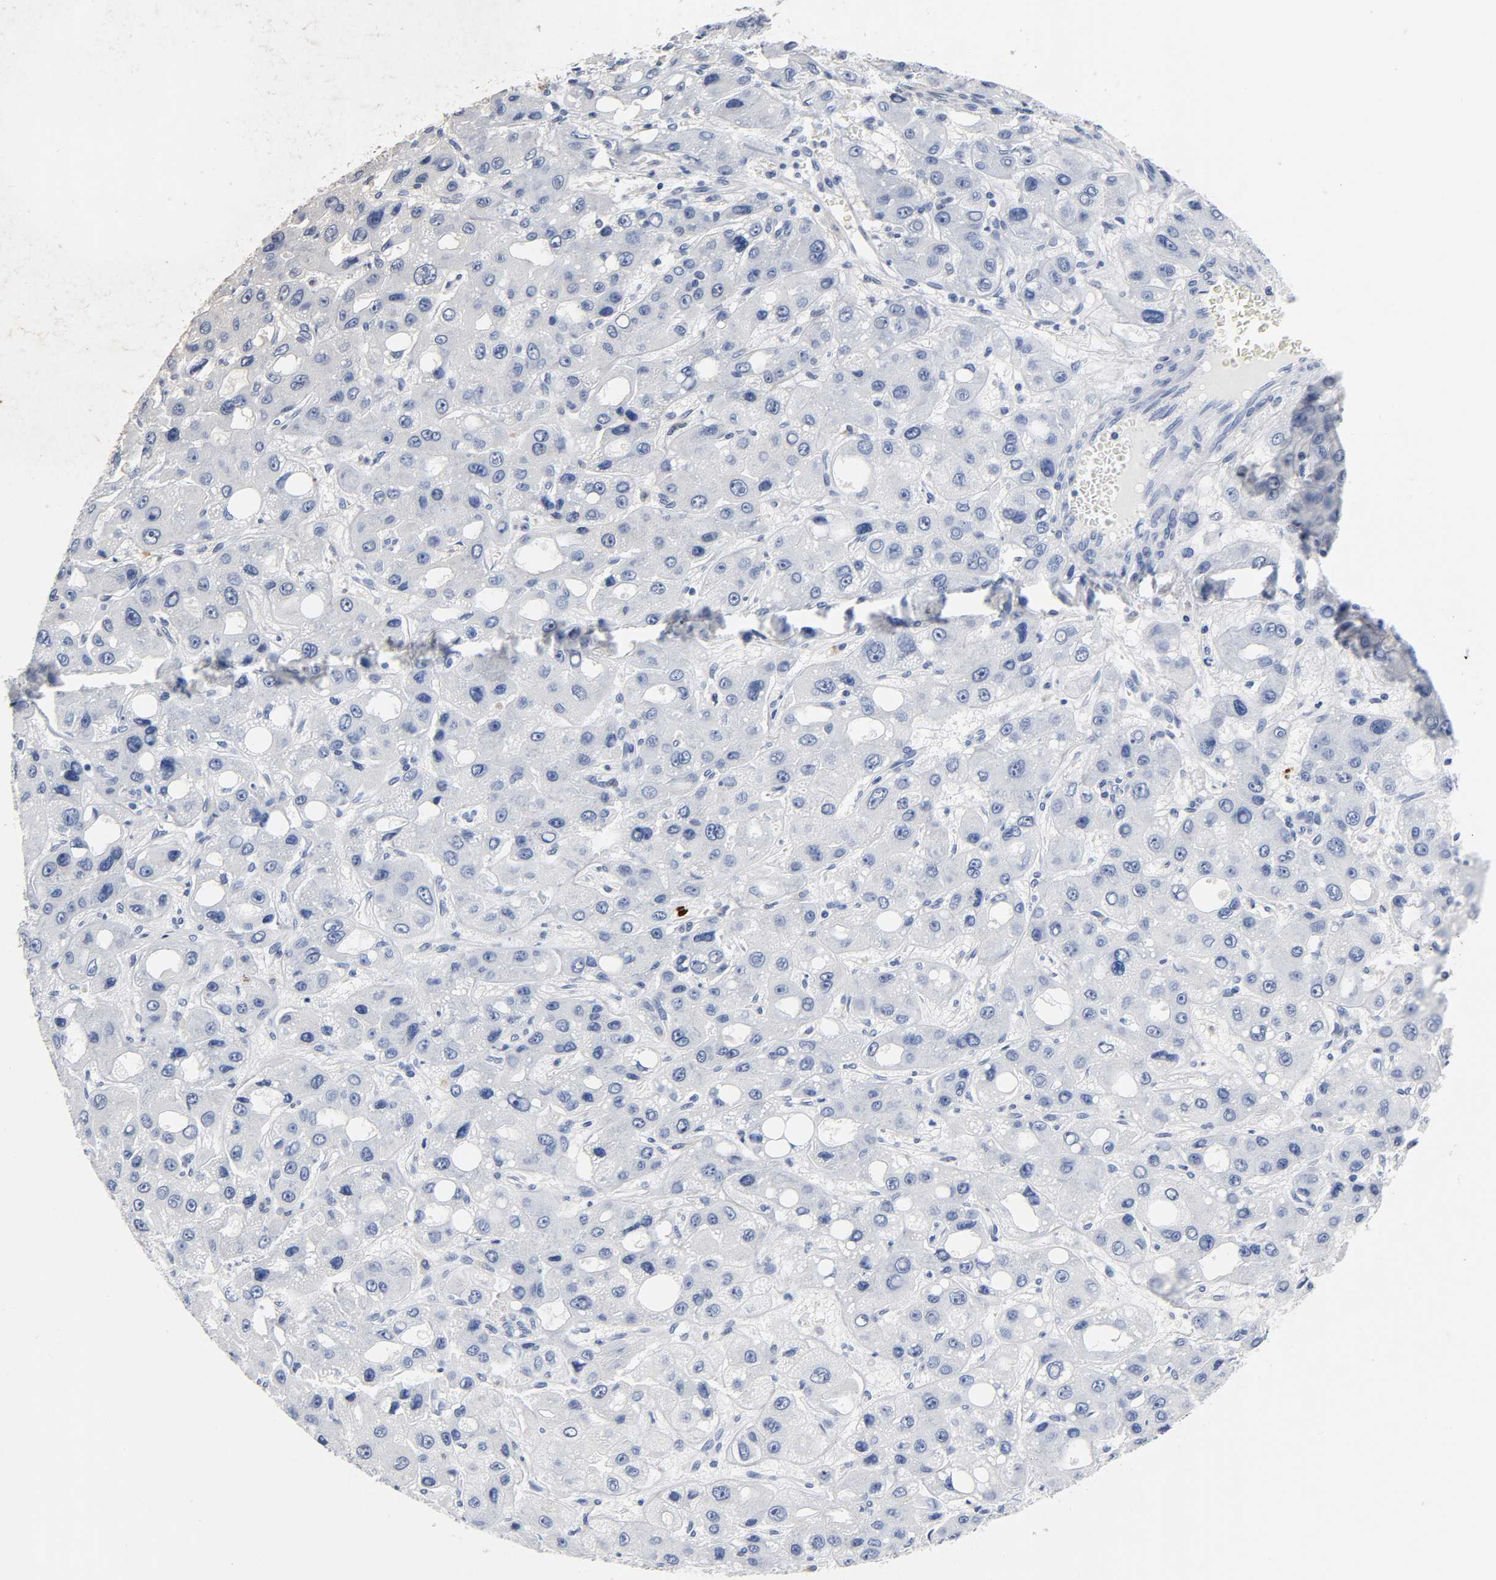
{"staining": {"intensity": "negative", "quantity": "none", "location": "none"}, "tissue": "liver cancer", "cell_type": "Tumor cells", "image_type": "cancer", "snomed": [{"axis": "morphology", "description": "Carcinoma, Hepatocellular, NOS"}, {"axis": "topography", "description": "Liver"}], "caption": "High magnification brightfield microscopy of liver cancer (hepatocellular carcinoma) stained with DAB (3,3'-diaminobenzidine) (brown) and counterstained with hematoxylin (blue): tumor cells show no significant expression.", "gene": "NAB2", "patient": {"sex": "male", "age": 55}}